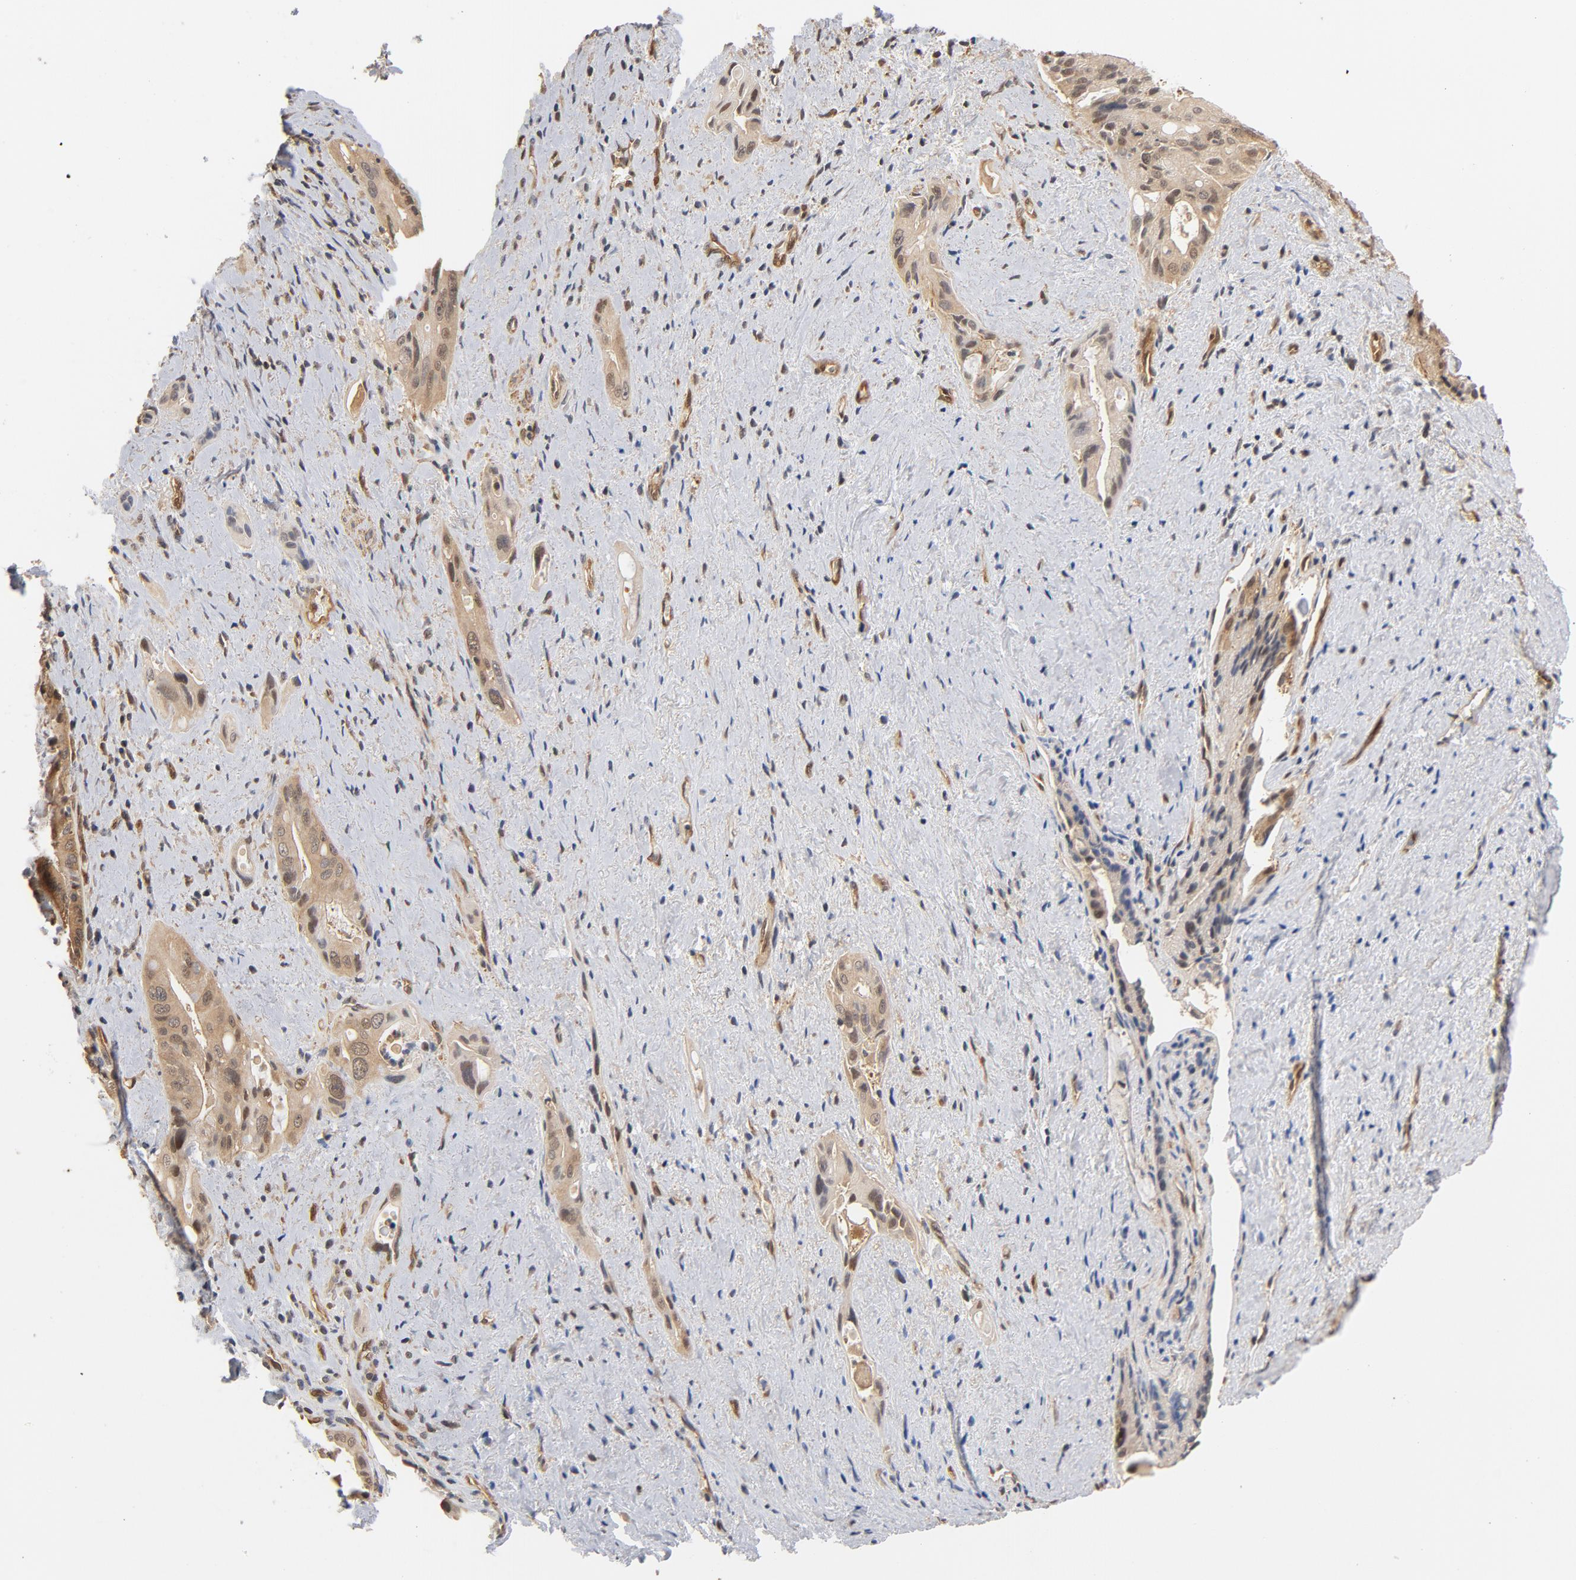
{"staining": {"intensity": "moderate", "quantity": ">75%", "location": "cytoplasmic/membranous,nuclear"}, "tissue": "pancreatic cancer", "cell_type": "Tumor cells", "image_type": "cancer", "snomed": [{"axis": "morphology", "description": "Adenocarcinoma, NOS"}, {"axis": "topography", "description": "Pancreas"}], "caption": "Immunohistochemical staining of human adenocarcinoma (pancreatic) shows medium levels of moderate cytoplasmic/membranous and nuclear staining in approximately >75% of tumor cells.", "gene": "CDC37", "patient": {"sex": "male", "age": 77}}